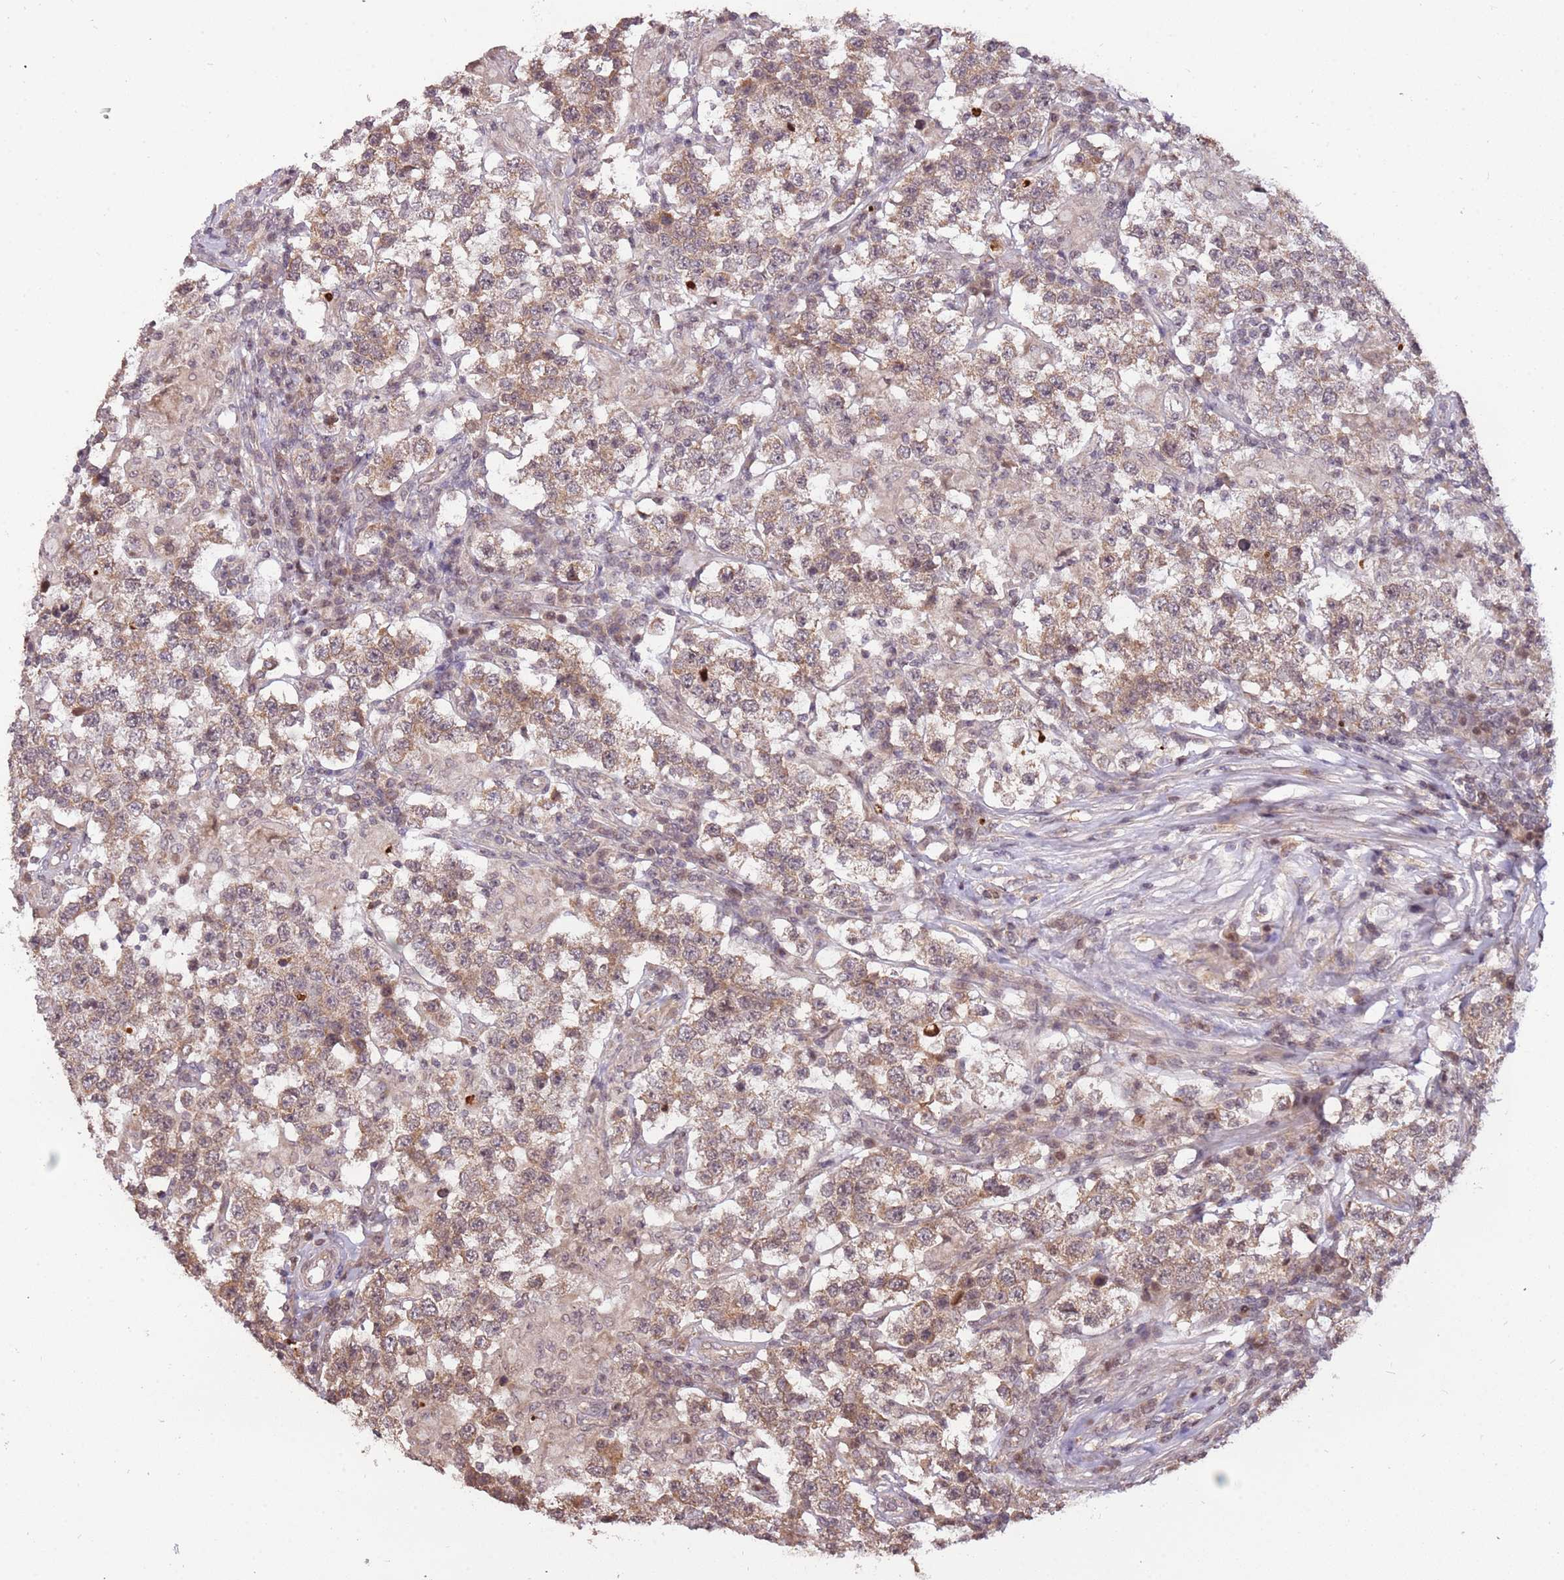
{"staining": {"intensity": "weak", "quantity": "25%-75%", "location": "cytoplasmic/membranous"}, "tissue": "testis cancer", "cell_type": "Tumor cells", "image_type": "cancer", "snomed": [{"axis": "morphology", "description": "Seminoma, NOS"}, {"axis": "morphology", "description": "Carcinoma, Embryonal, NOS"}, {"axis": "topography", "description": "Testis"}], "caption": "Testis embryonal carcinoma stained with a protein marker displays weak staining in tumor cells.", "gene": "SAMSN1", "patient": {"sex": "male", "age": 41}}